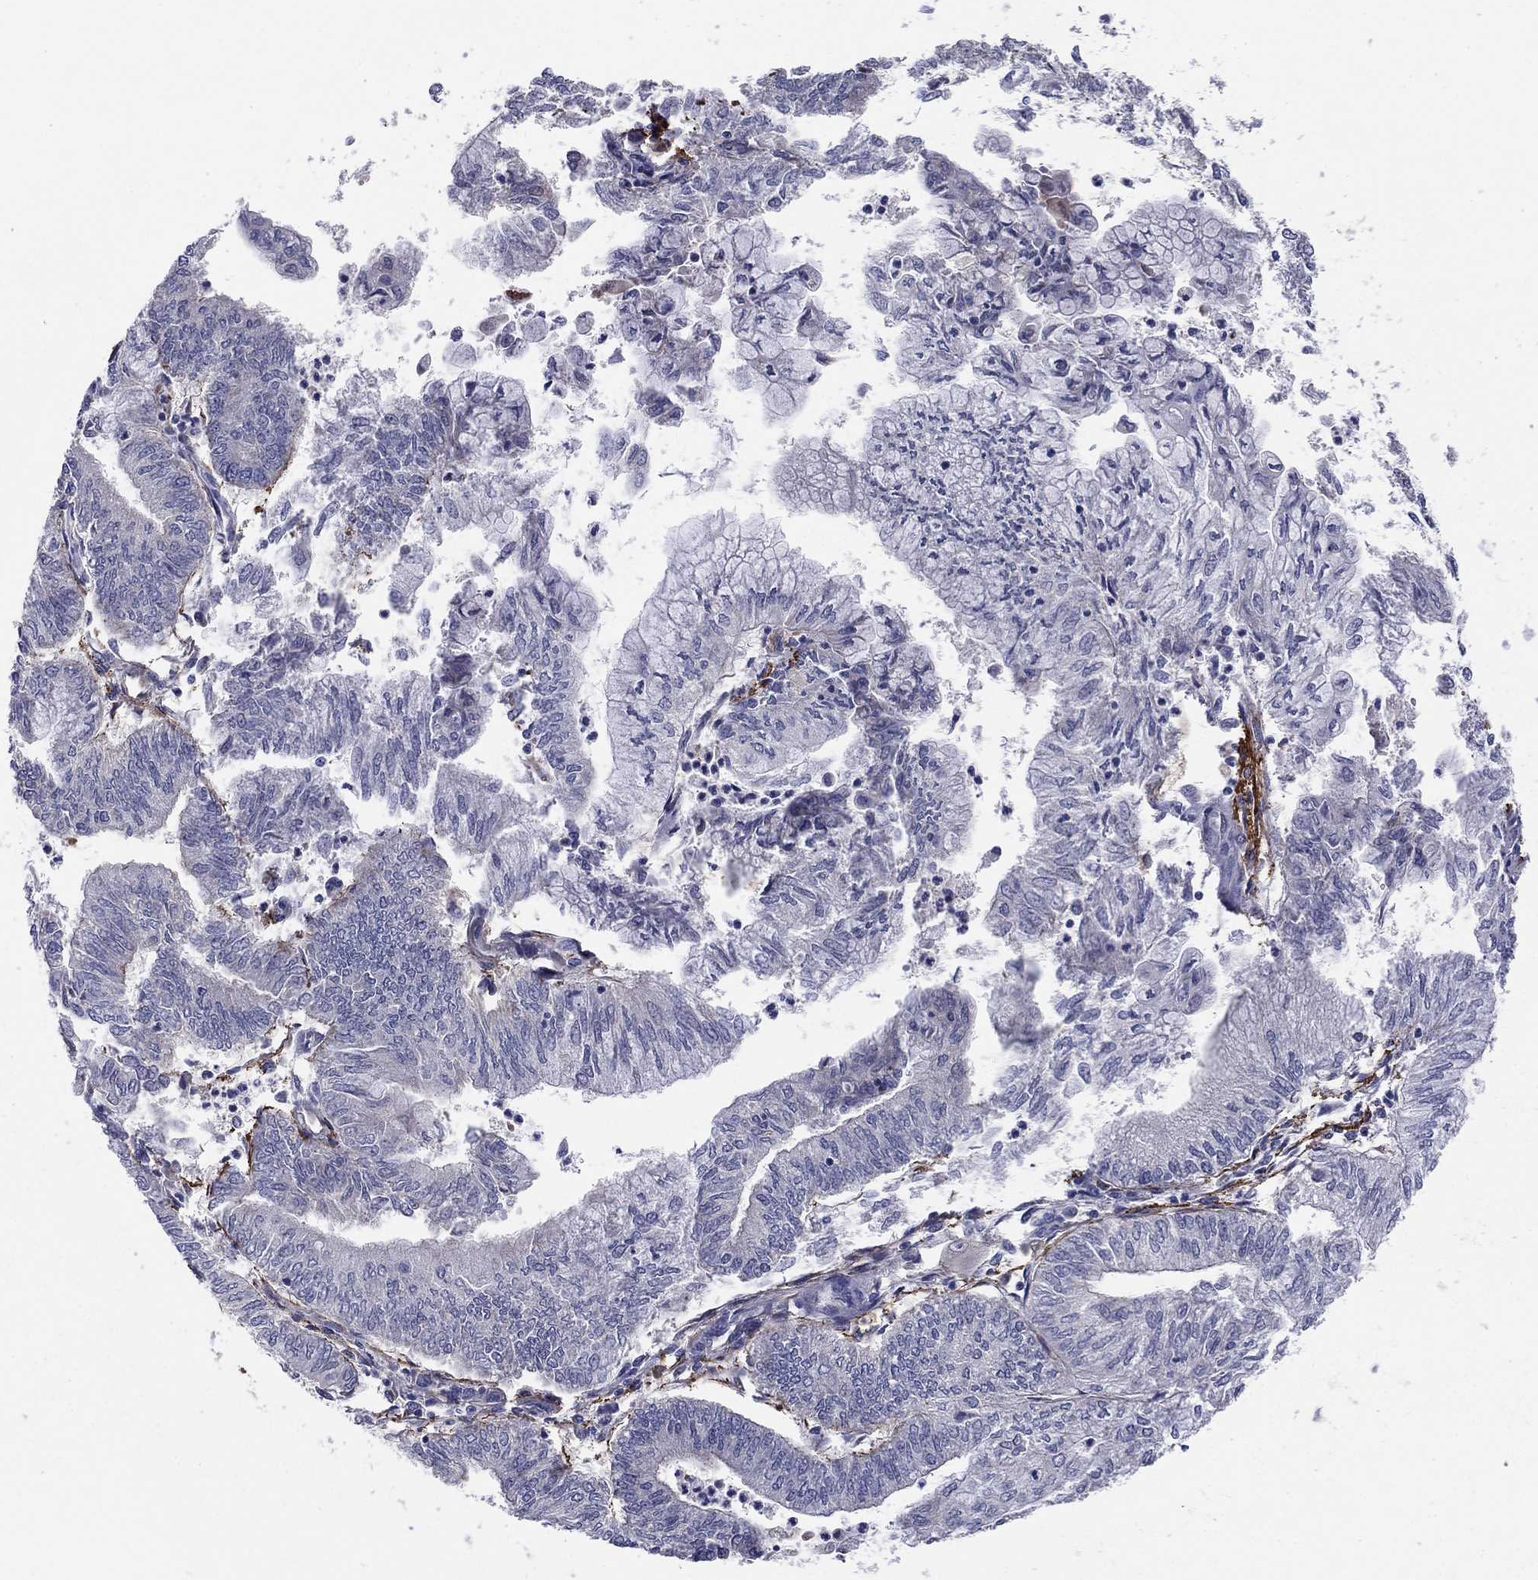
{"staining": {"intensity": "negative", "quantity": "none", "location": "none"}, "tissue": "endometrial cancer", "cell_type": "Tumor cells", "image_type": "cancer", "snomed": [{"axis": "morphology", "description": "Adenocarcinoma, NOS"}, {"axis": "topography", "description": "Endometrium"}], "caption": "There is no significant staining in tumor cells of endometrial adenocarcinoma.", "gene": "EMP2", "patient": {"sex": "female", "age": 59}}